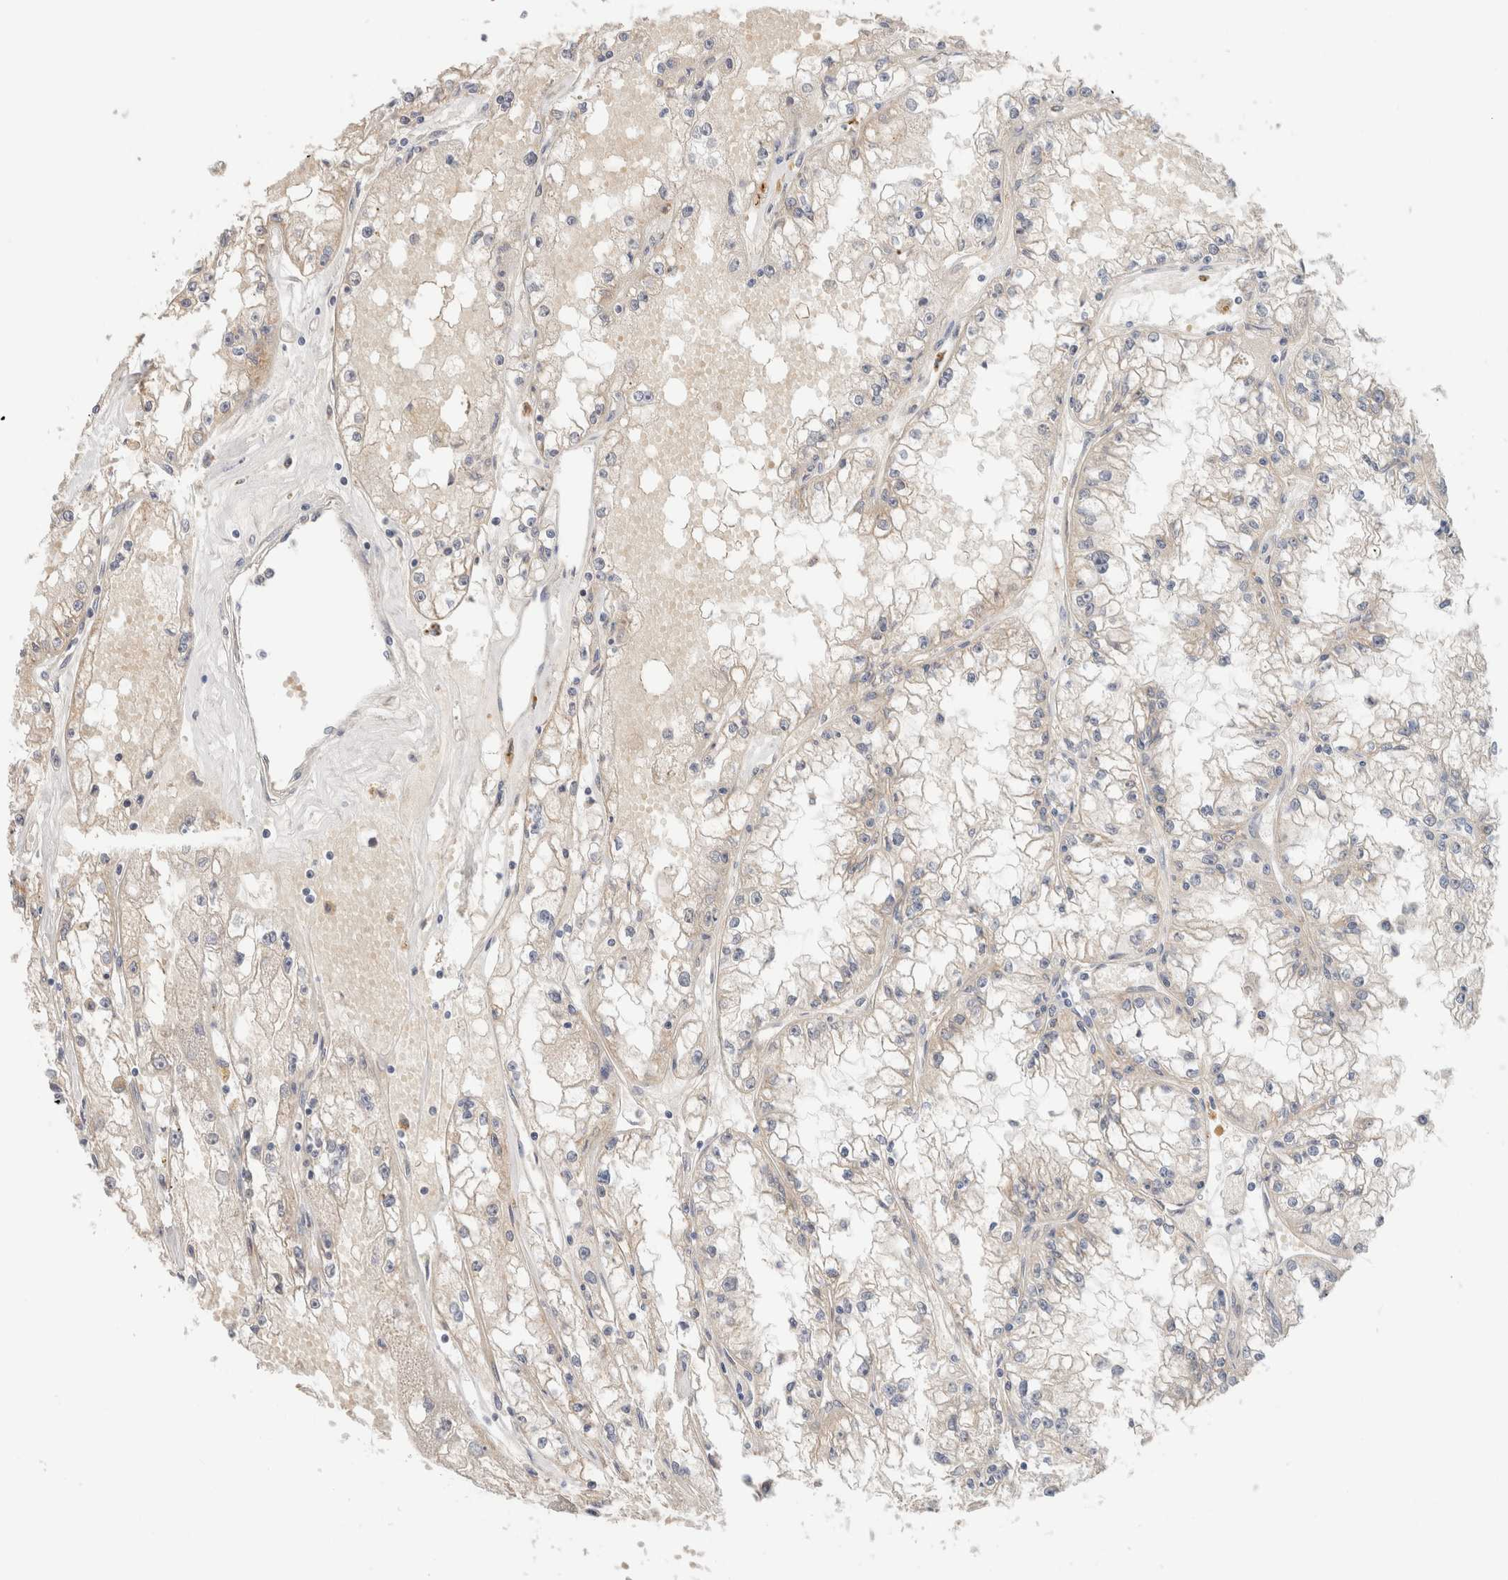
{"staining": {"intensity": "negative", "quantity": "none", "location": "none"}, "tissue": "renal cancer", "cell_type": "Tumor cells", "image_type": "cancer", "snomed": [{"axis": "morphology", "description": "Adenocarcinoma, NOS"}, {"axis": "topography", "description": "Kidney"}], "caption": "Immunohistochemical staining of renal cancer (adenocarcinoma) demonstrates no significant expression in tumor cells. (Stains: DAB (3,3'-diaminobenzidine) immunohistochemistry (IHC) with hematoxylin counter stain, Microscopy: brightfield microscopy at high magnification).", "gene": "CA13", "patient": {"sex": "male", "age": 56}}